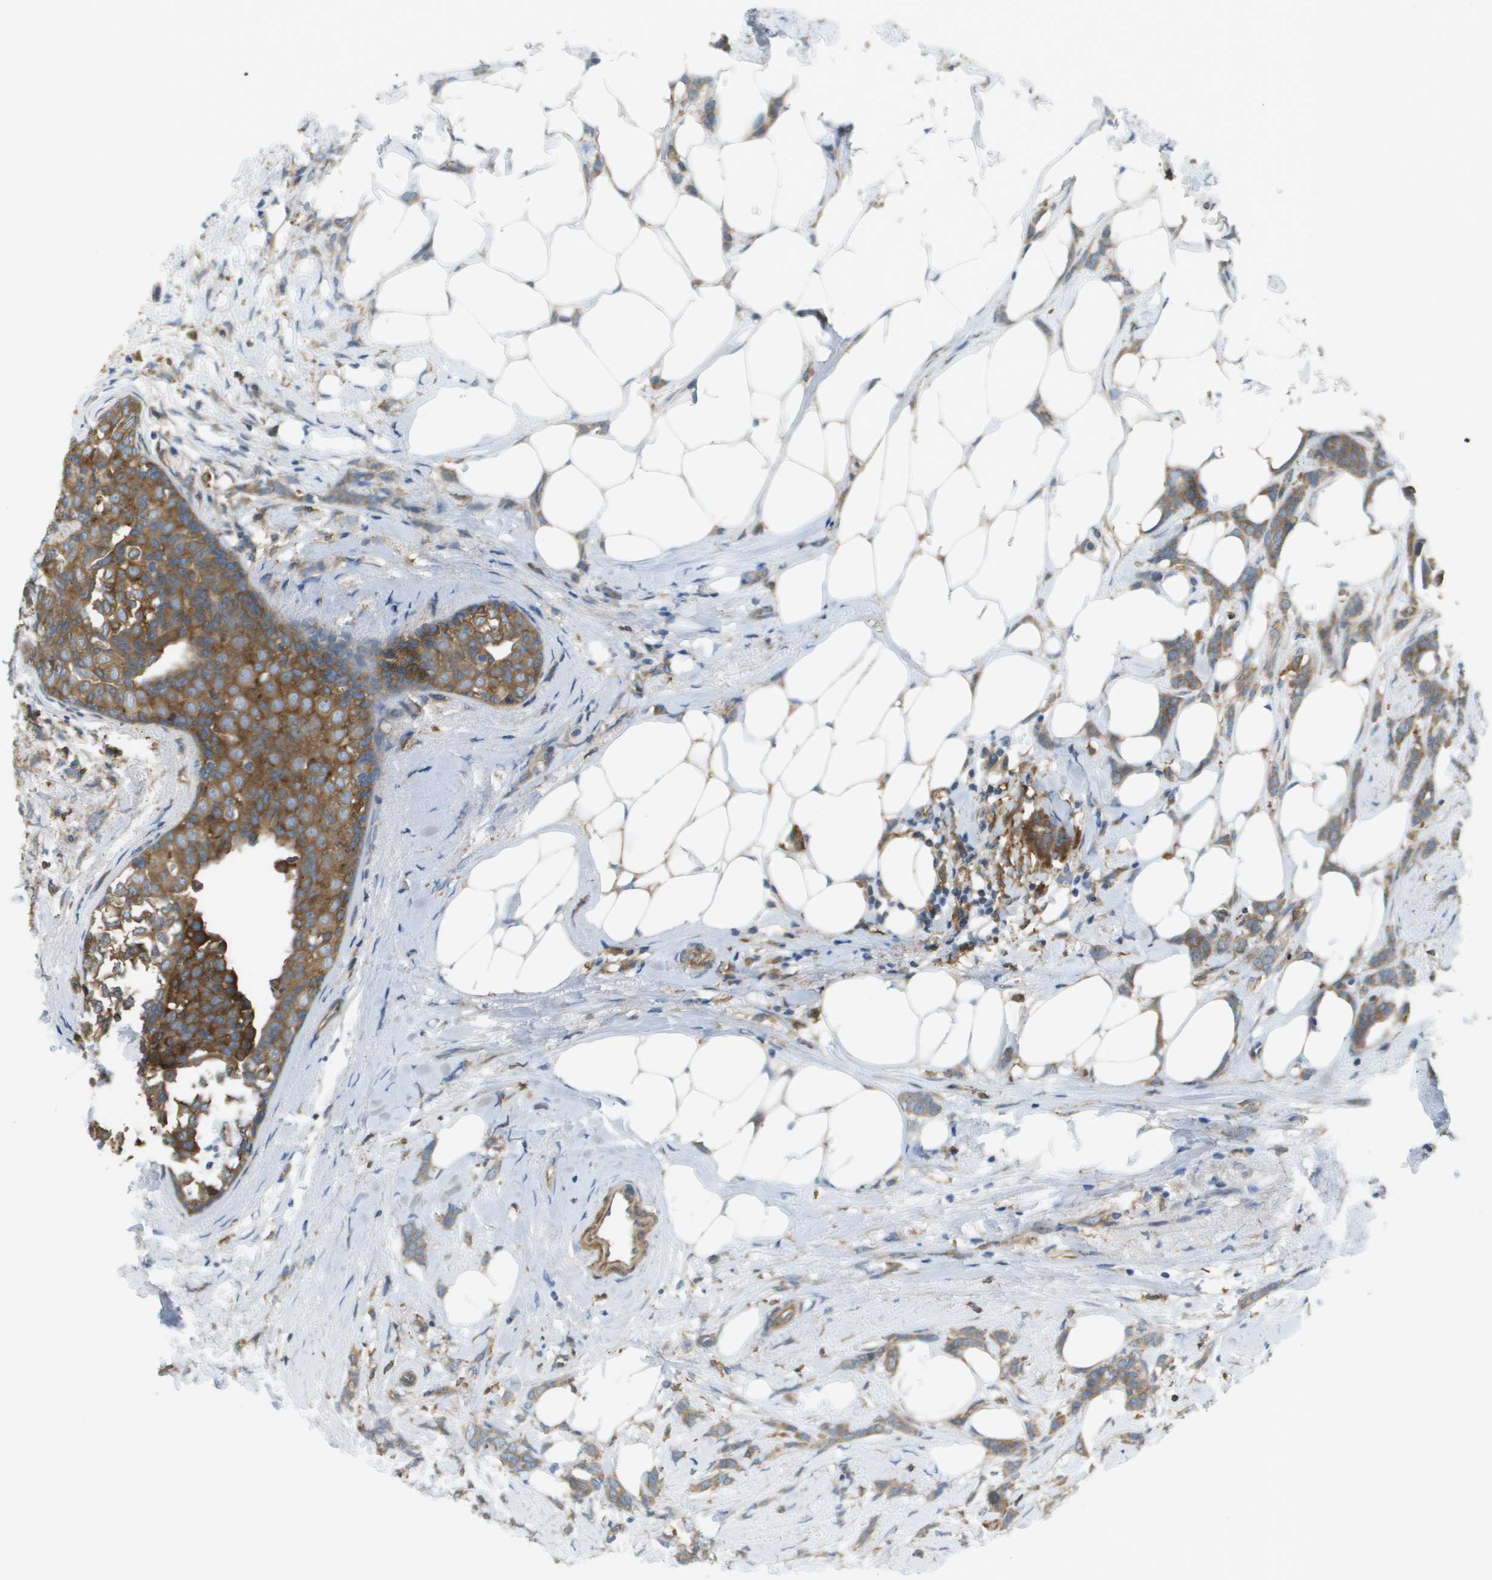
{"staining": {"intensity": "moderate", "quantity": ">75%", "location": "cytoplasmic/membranous"}, "tissue": "breast cancer", "cell_type": "Tumor cells", "image_type": "cancer", "snomed": [{"axis": "morphology", "description": "Lobular carcinoma, in situ"}, {"axis": "morphology", "description": "Lobular carcinoma"}, {"axis": "topography", "description": "Breast"}], "caption": "Brown immunohistochemical staining in breast cancer (lobular carcinoma in situ) demonstrates moderate cytoplasmic/membranous staining in approximately >75% of tumor cells.", "gene": "CORO1B", "patient": {"sex": "female", "age": 41}}